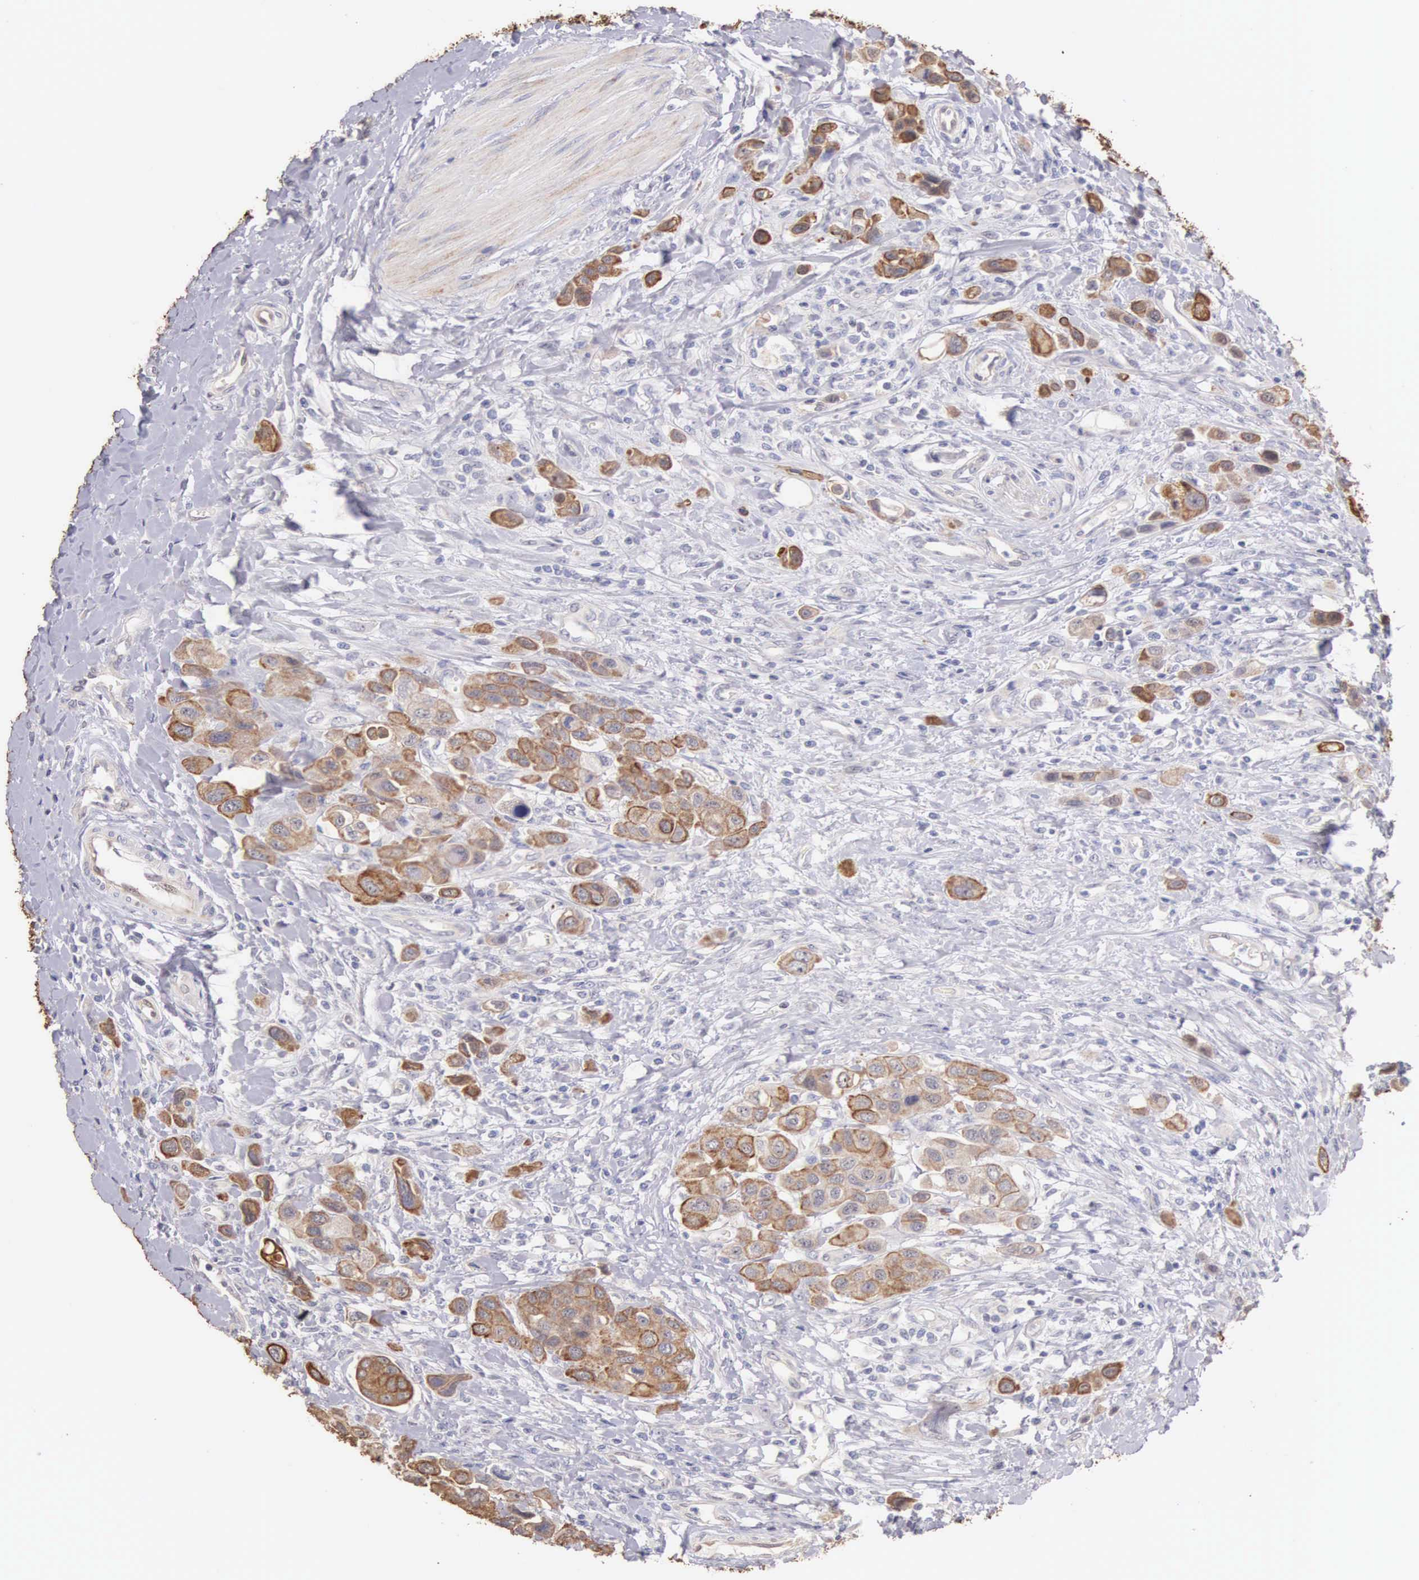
{"staining": {"intensity": "moderate", "quantity": ">75%", "location": "cytoplasmic/membranous"}, "tissue": "urothelial cancer", "cell_type": "Tumor cells", "image_type": "cancer", "snomed": [{"axis": "morphology", "description": "Urothelial carcinoma, High grade"}, {"axis": "topography", "description": "Urinary bladder"}], "caption": "Immunohistochemical staining of urothelial carcinoma (high-grade) reveals medium levels of moderate cytoplasmic/membranous protein positivity in about >75% of tumor cells. (DAB IHC with brightfield microscopy, high magnification).", "gene": "PIR", "patient": {"sex": "male", "age": 50}}